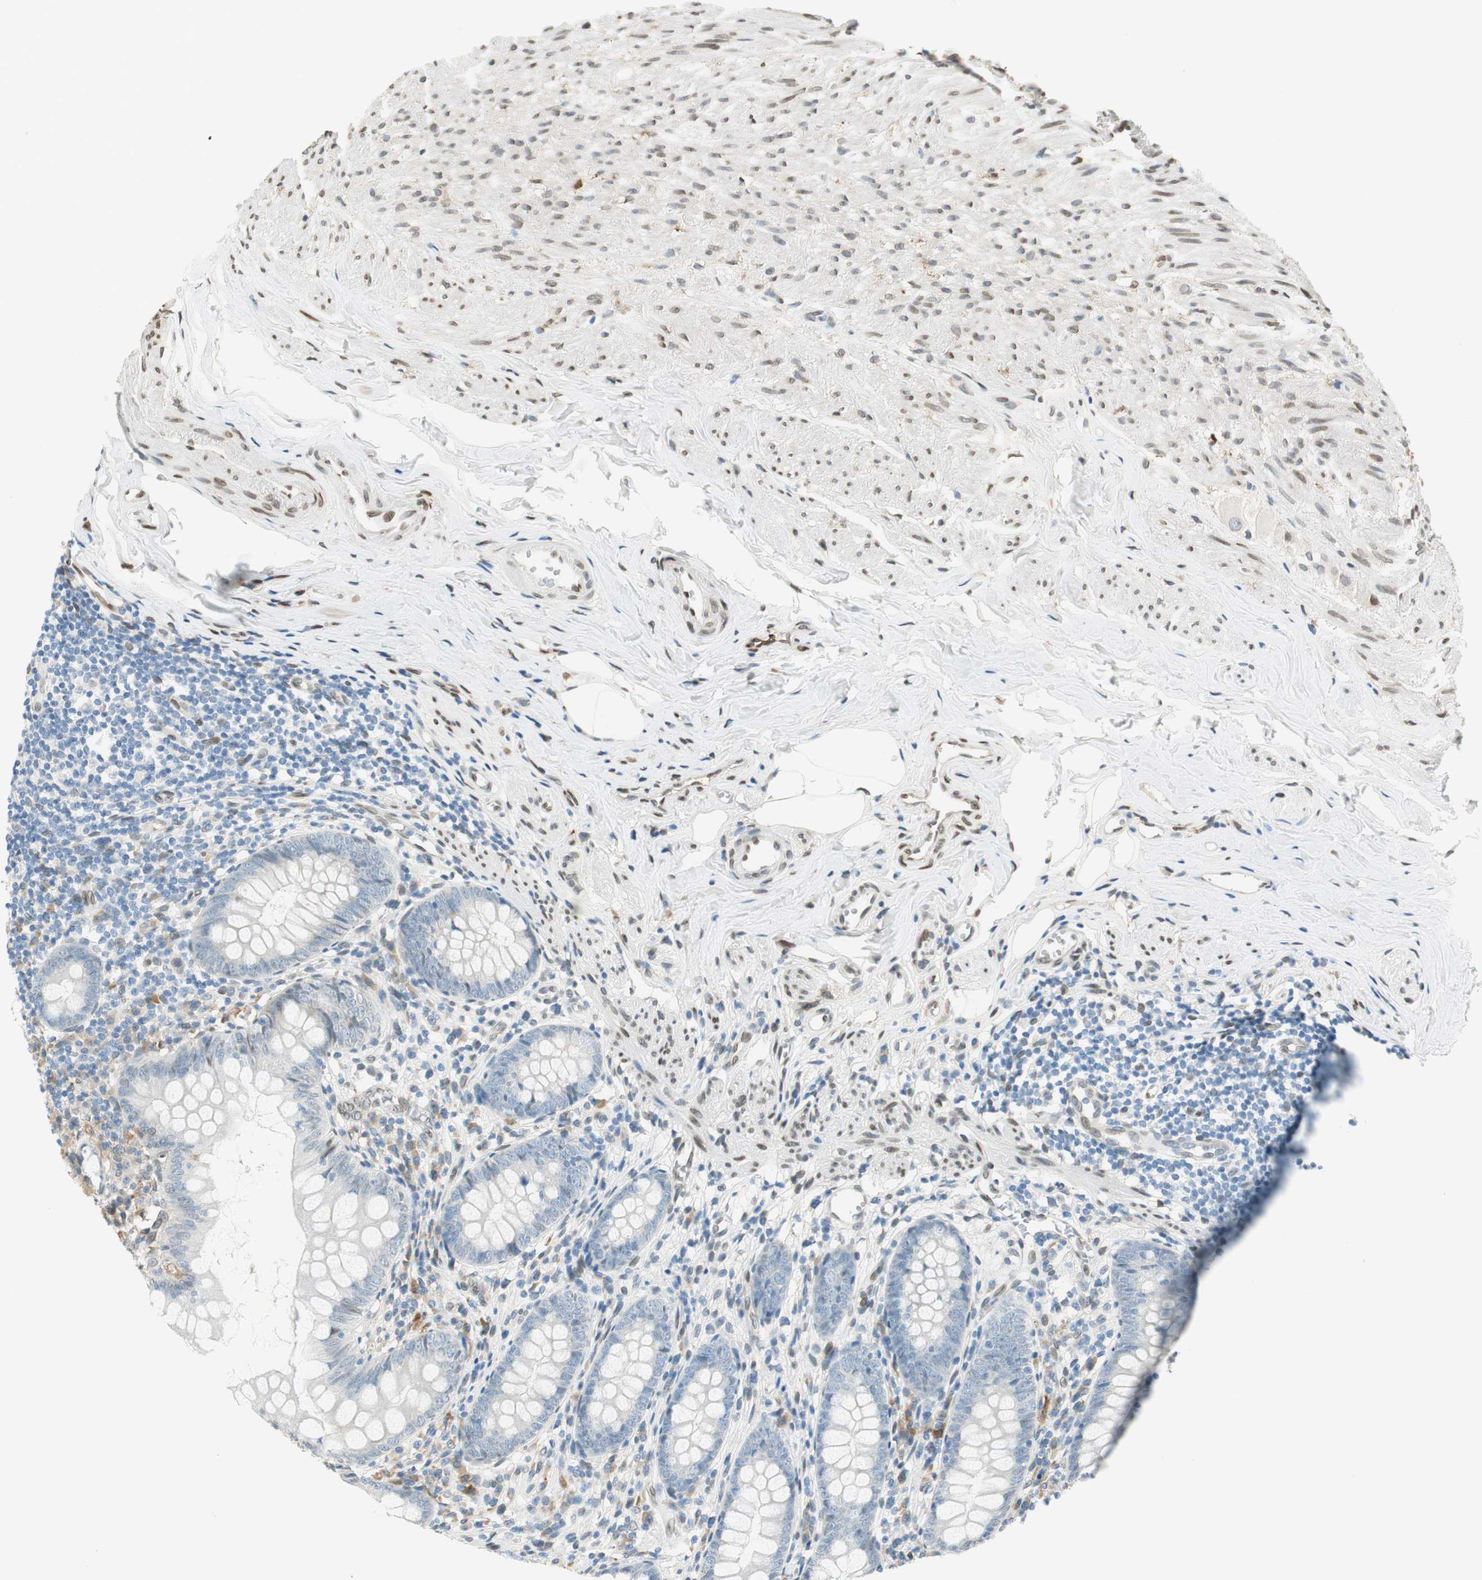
{"staining": {"intensity": "negative", "quantity": "none", "location": "none"}, "tissue": "appendix", "cell_type": "Glandular cells", "image_type": "normal", "snomed": [{"axis": "morphology", "description": "Normal tissue, NOS"}, {"axis": "topography", "description": "Appendix"}], "caption": "Immunohistochemistry (IHC) micrograph of benign human appendix stained for a protein (brown), which shows no positivity in glandular cells.", "gene": "TMEM260", "patient": {"sex": "female", "age": 77}}